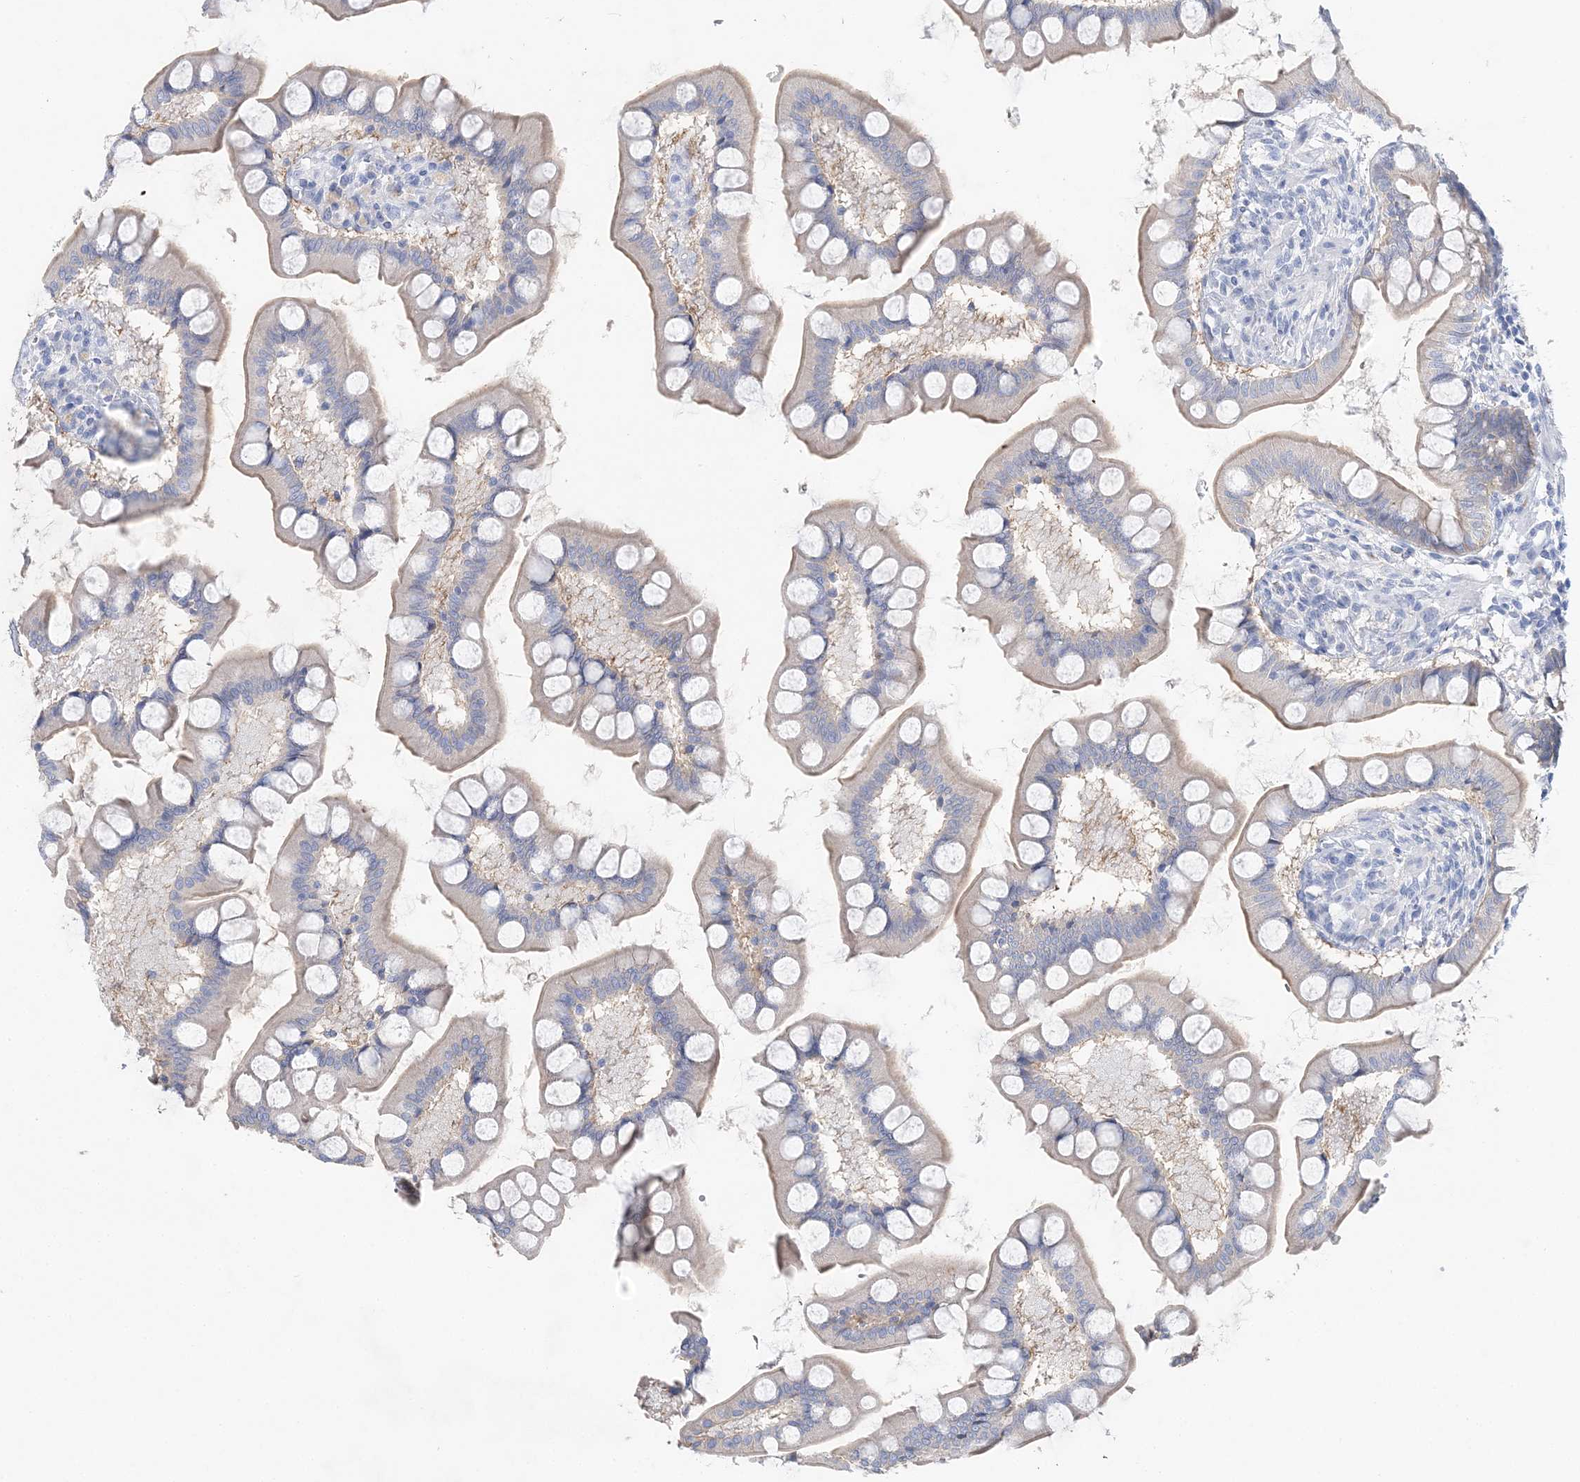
{"staining": {"intensity": "weak", "quantity": "25%-75%", "location": "cytoplasmic/membranous"}, "tissue": "small intestine", "cell_type": "Glandular cells", "image_type": "normal", "snomed": [{"axis": "morphology", "description": "Normal tissue, NOS"}, {"axis": "topography", "description": "Small intestine"}], "caption": "Weak cytoplasmic/membranous protein staining is seen in approximately 25%-75% of glandular cells in small intestine. (Stains: DAB in brown, nuclei in blue, Microscopy: brightfield microscopy at high magnification).", "gene": "SLC5A6", "patient": {"sex": "male", "age": 41}}